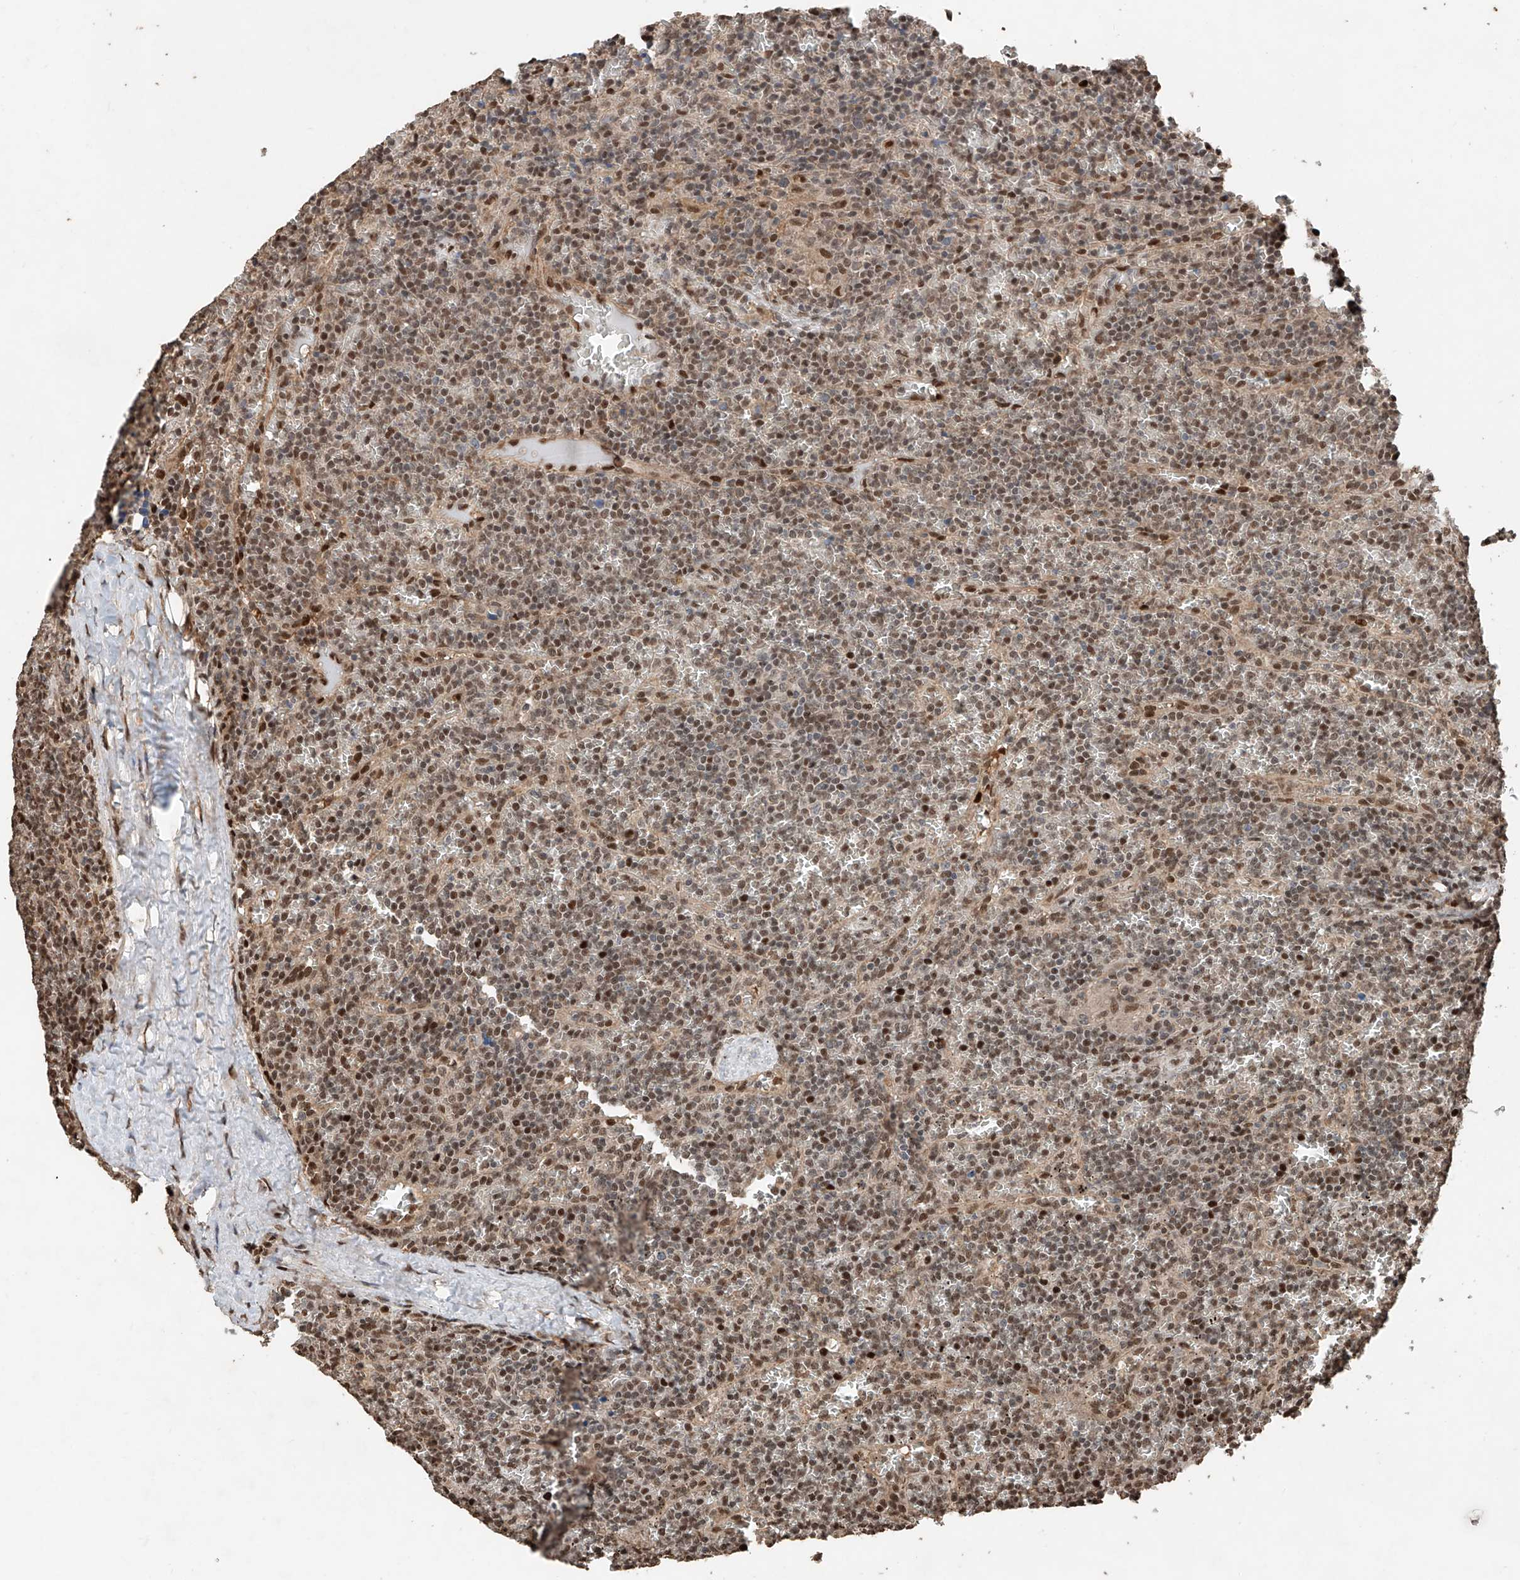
{"staining": {"intensity": "moderate", "quantity": ">75%", "location": "nuclear"}, "tissue": "lymphoma", "cell_type": "Tumor cells", "image_type": "cancer", "snomed": [{"axis": "morphology", "description": "Malignant lymphoma, non-Hodgkin's type, Low grade"}, {"axis": "topography", "description": "Spleen"}], "caption": "This is a histology image of IHC staining of low-grade malignant lymphoma, non-Hodgkin's type, which shows moderate expression in the nuclear of tumor cells.", "gene": "RMND1", "patient": {"sex": "female", "age": 19}}